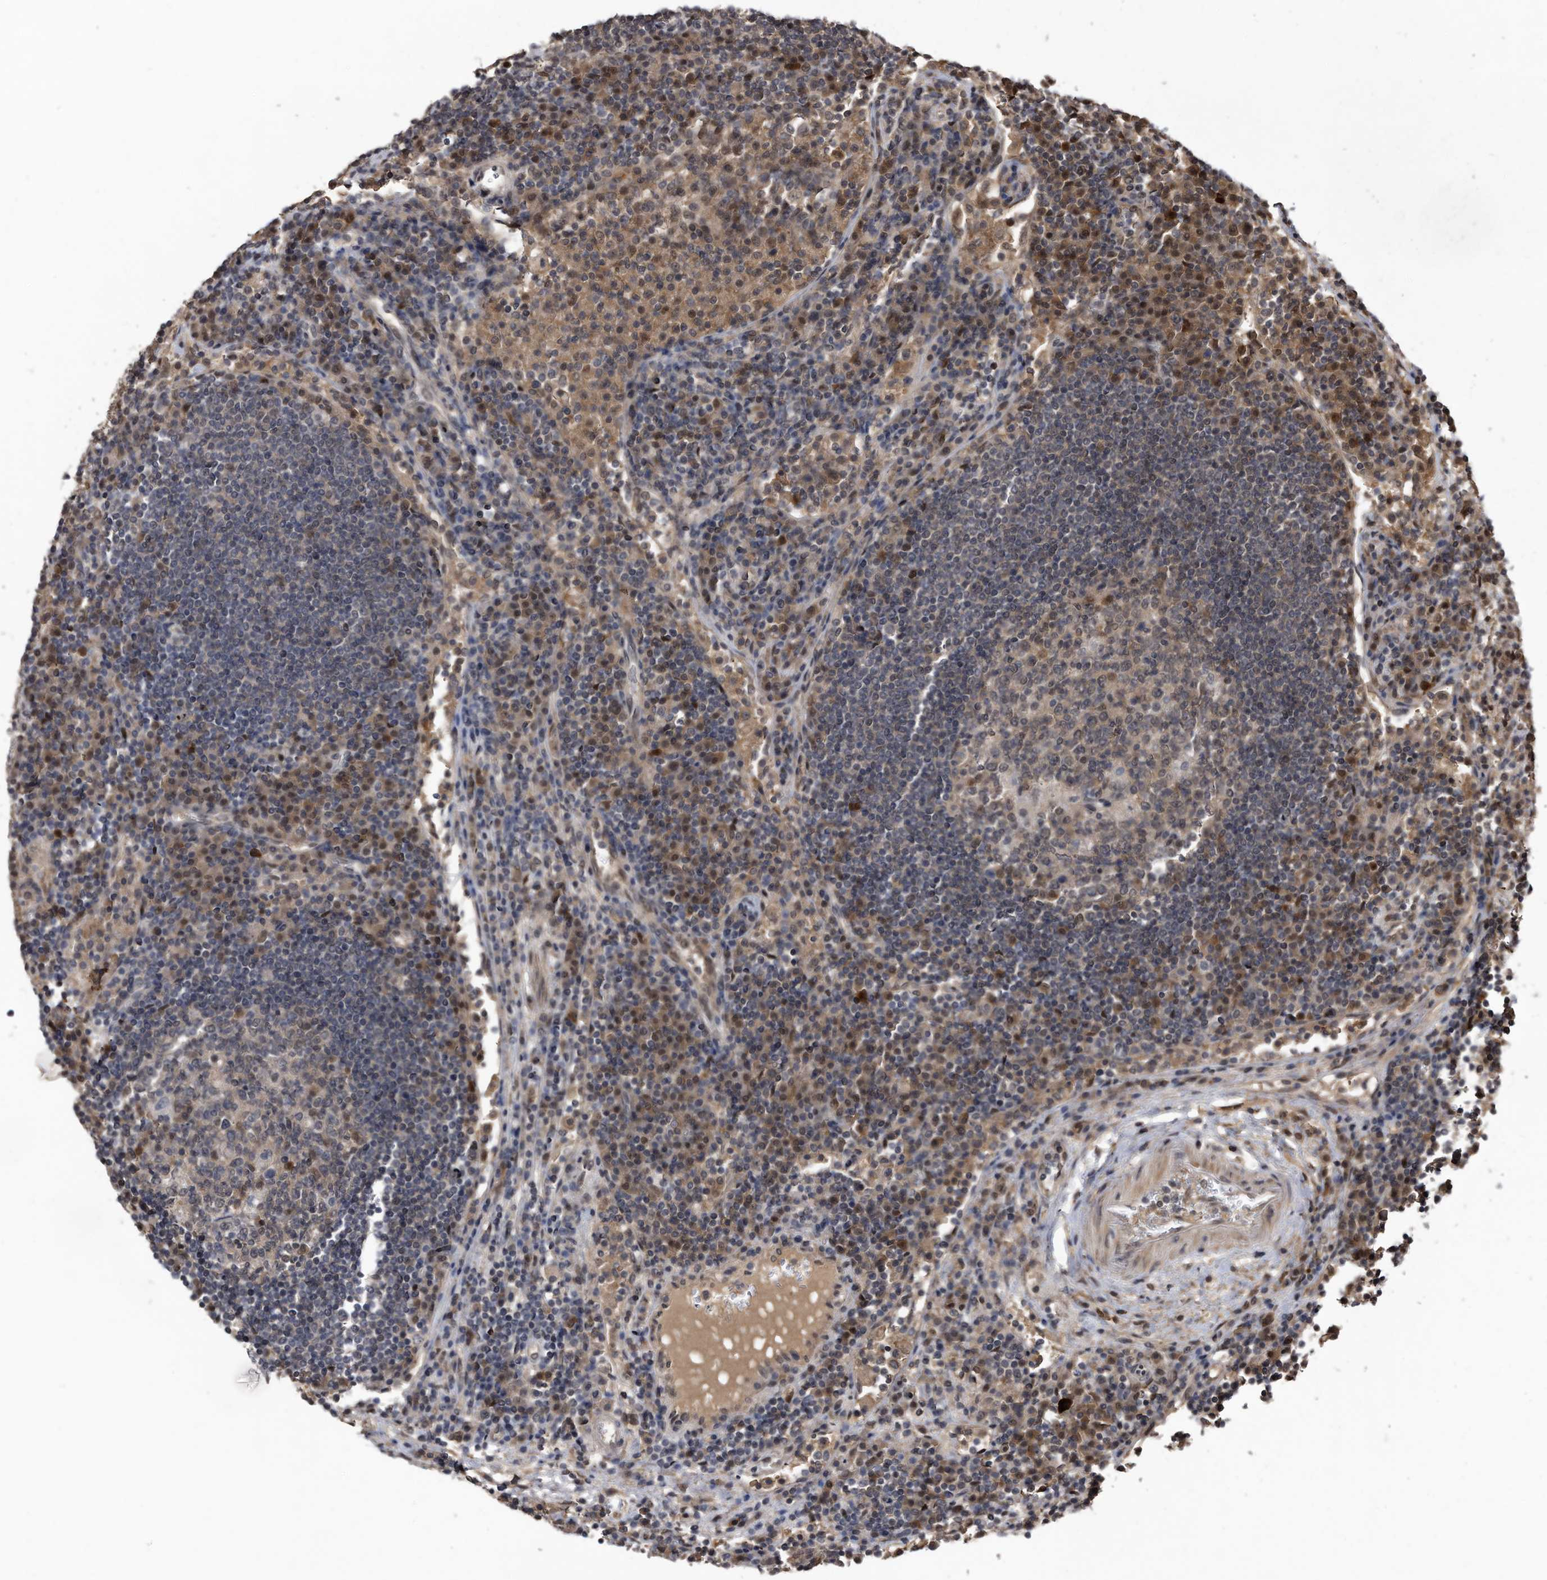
{"staining": {"intensity": "moderate", "quantity": "<25%", "location": "nuclear"}, "tissue": "lymph node", "cell_type": "Germinal center cells", "image_type": "normal", "snomed": [{"axis": "morphology", "description": "Normal tissue, NOS"}, {"axis": "topography", "description": "Lymph node"}], "caption": "Immunohistochemical staining of benign lymph node shows <25% levels of moderate nuclear protein positivity in about <25% of germinal center cells.", "gene": "RAD23B", "patient": {"sex": "female", "age": 53}}